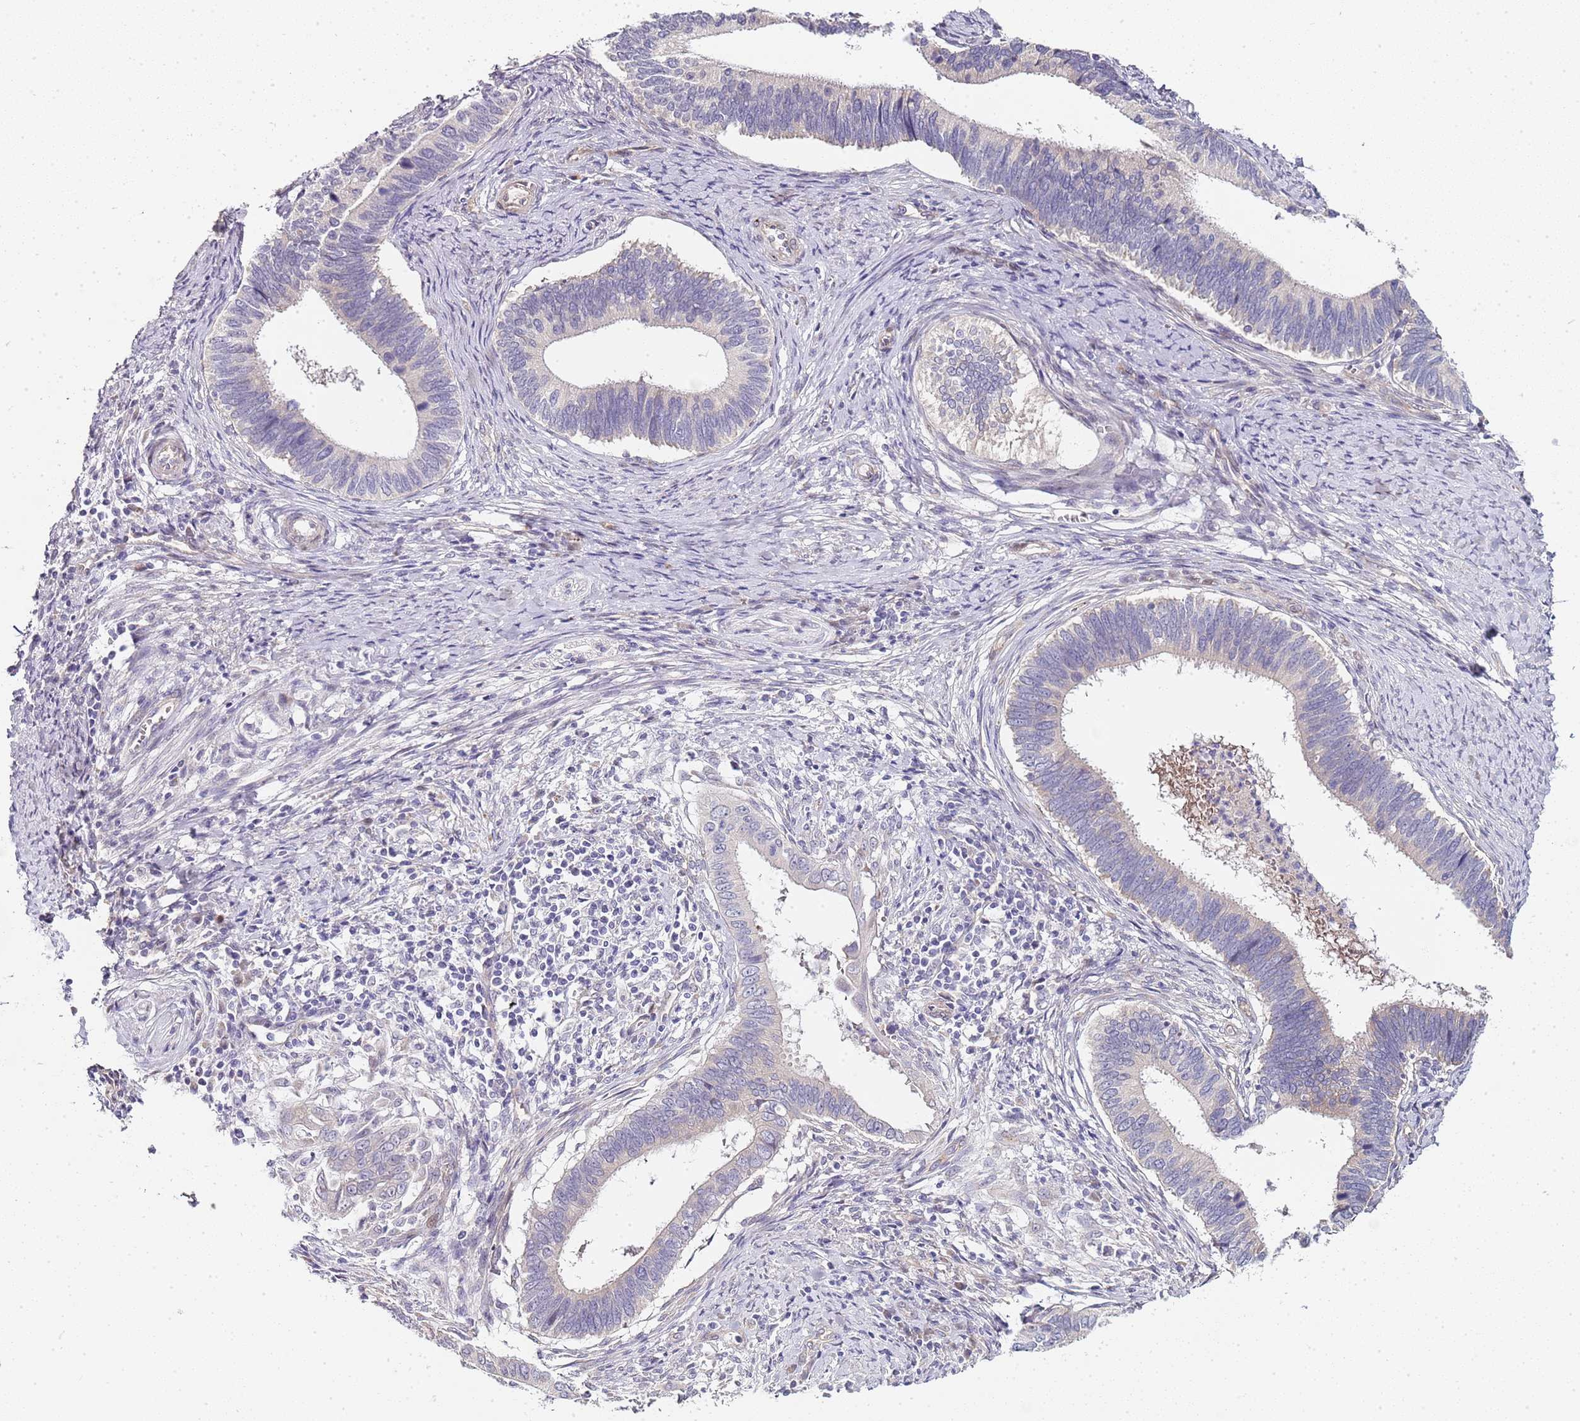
{"staining": {"intensity": "negative", "quantity": "none", "location": "none"}, "tissue": "cervical cancer", "cell_type": "Tumor cells", "image_type": "cancer", "snomed": [{"axis": "morphology", "description": "Adenocarcinoma, NOS"}, {"axis": "topography", "description": "Cervix"}], "caption": "A high-resolution histopathology image shows immunohistochemistry (IHC) staining of cervical cancer (adenocarcinoma), which shows no significant staining in tumor cells. (Brightfield microscopy of DAB IHC at high magnification).", "gene": "TBC1D9", "patient": {"sex": "female", "age": 42}}